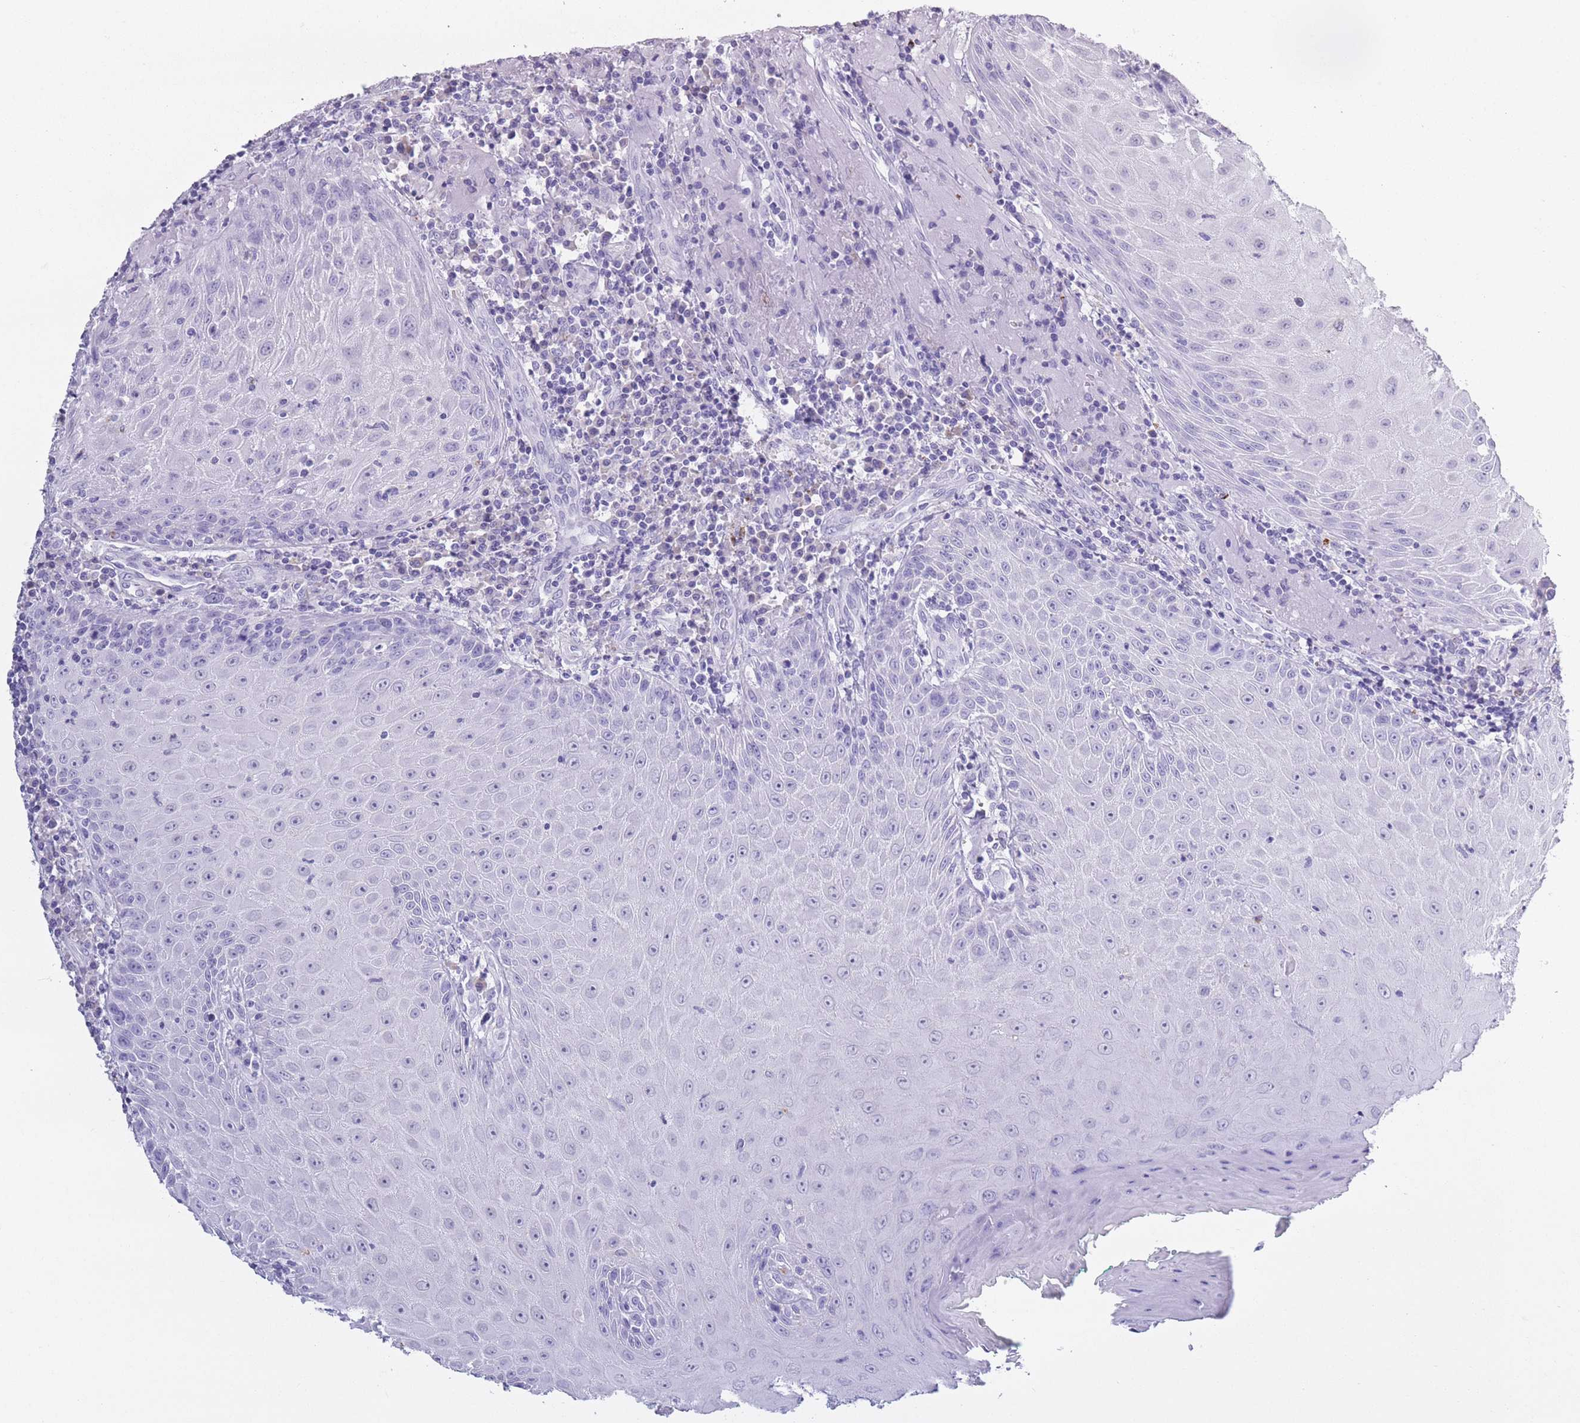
{"staining": {"intensity": "negative", "quantity": "none", "location": "none"}, "tissue": "head and neck cancer", "cell_type": "Tumor cells", "image_type": "cancer", "snomed": [{"axis": "morphology", "description": "Normal tissue, NOS"}, {"axis": "morphology", "description": "Squamous cell carcinoma, NOS"}, {"axis": "topography", "description": "Oral tissue"}, {"axis": "topography", "description": "Head-Neck"}], "caption": "Immunohistochemical staining of human head and neck squamous cell carcinoma reveals no significant positivity in tumor cells.", "gene": "OR7C1", "patient": {"sex": "female", "age": 70}}